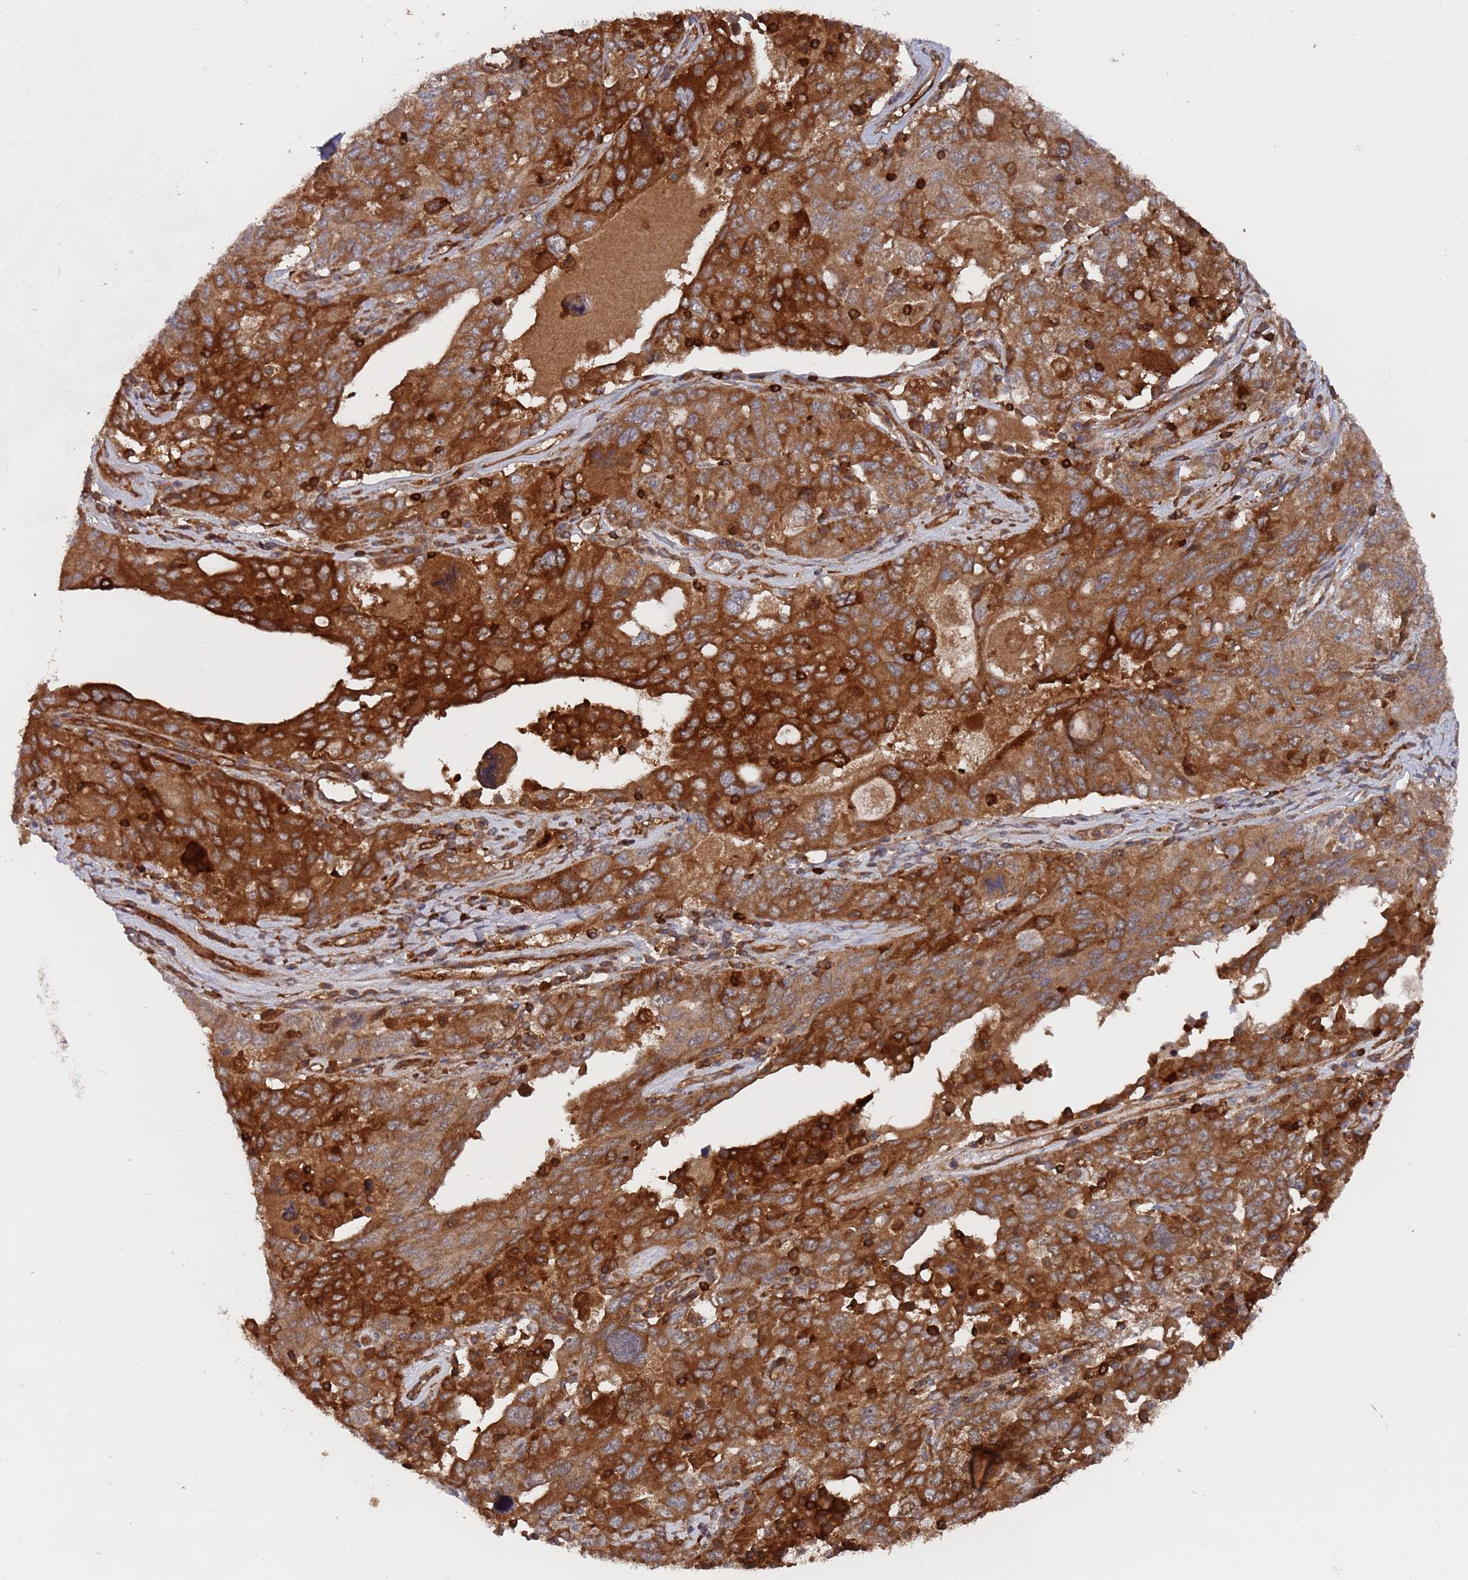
{"staining": {"intensity": "strong", "quantity": ">75%", "location": "cytoplasmic/membranous"}, "tissue": "ovarian cancer", "cell_type": "Tumor cells", "image_type": "cancer", "snomed": [{"axis": "morphology", "description": "Carcinoma, endometroid"}, {"axis": "topography", "description": "Ovary"}], "caption": "There is high levels of strong cytoplasmic/membranous expression in tumor cells of endometroid carcinoma (ovarian), as demonstrated by immunohistochemical staining (brown color).", "gene": "DDX60", "patient": {"sex": "female", "age": 62}}